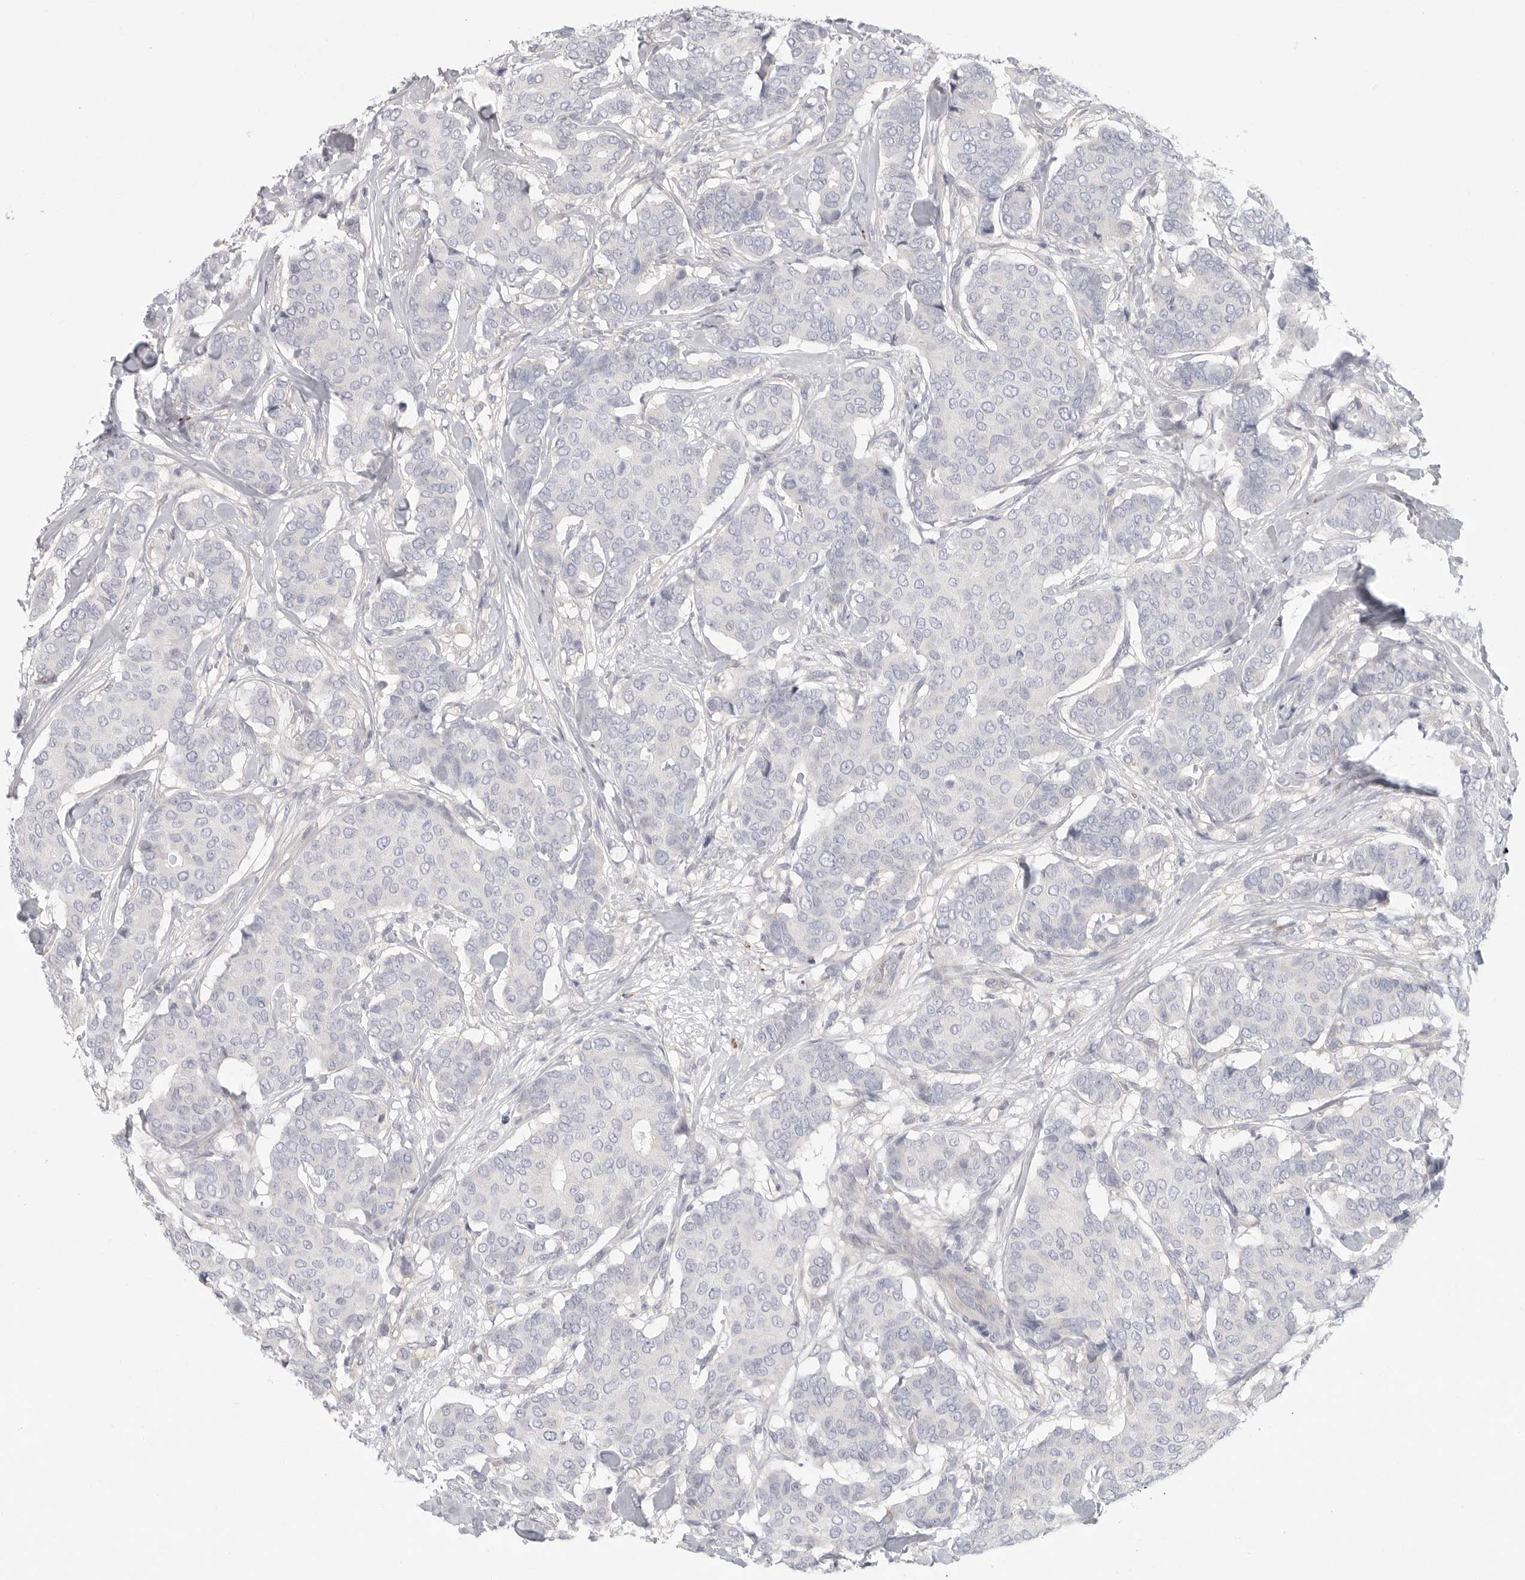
{"staining": {"intensity": "negative", "quantity": "none", "location": "none"}, "tissue": "breast cancer", "cell_type": "Tumor cells", "image_type": "cancer", "snomed": [{"axis": "morphology", "description": "Duct carcinoma"}, {"axis": "topography", "description": "Breast"}], "caption": "Image shows no protein expression in tumor cells of invasive ductal carcinoma (breast) tissue.", "gene": "ELP3", "patient": {"sex": "female", "age": 75}}